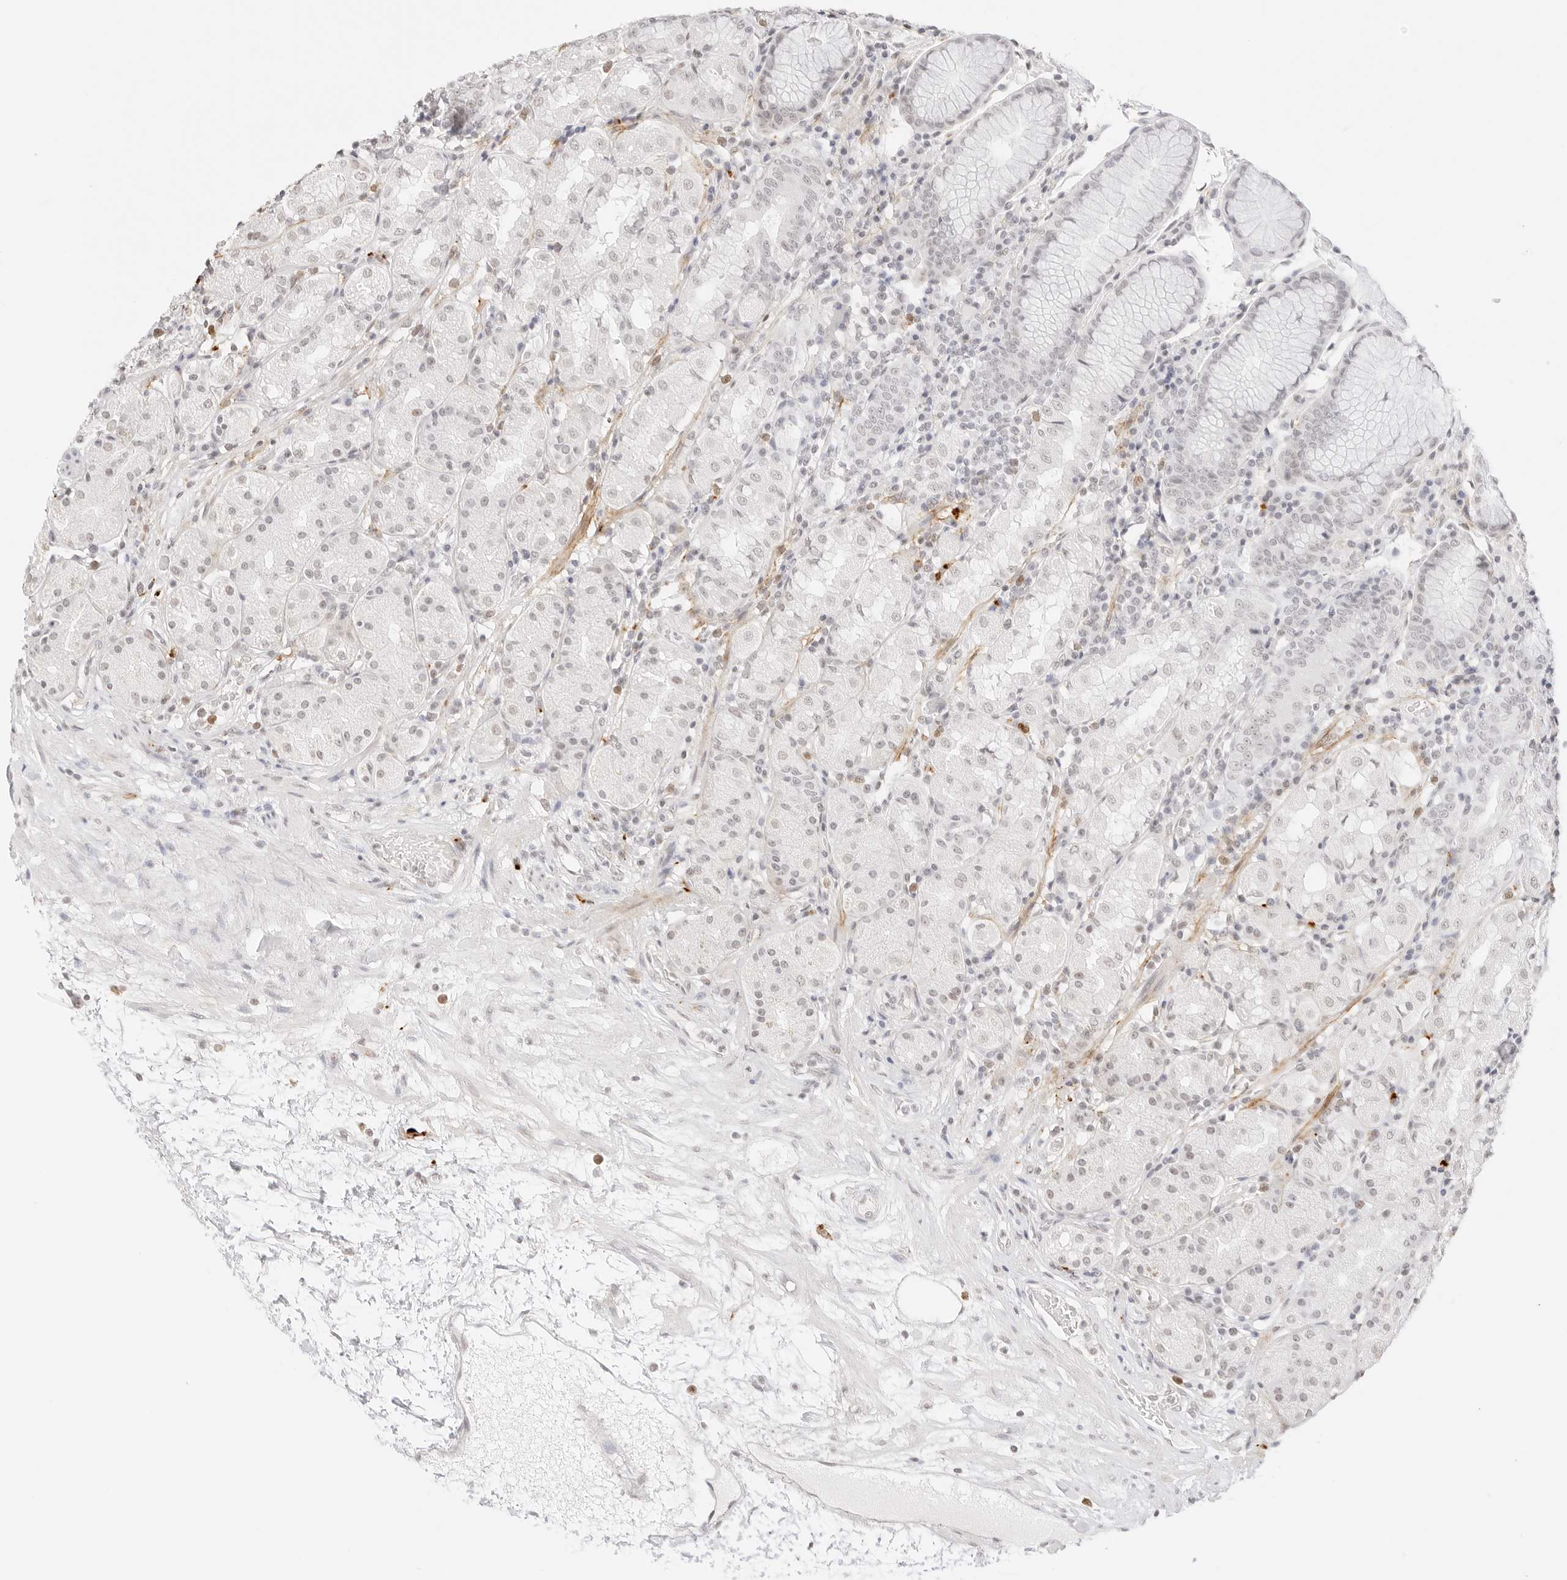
{"staining": {"intensity": "negative", "quantity": "none", "location": "none"}, "tissue": "stomach", "cell_type": "Glandular cells", "image_type": "normal", "snomed": [{"axis": "morphology", "description": "Normal tissue, NOS"}, {"axis": "topography", "description": "Stomach, lower"}], "caption": "A histopathology image of human stomach is negative for staining in glandular cells. (DAB IHC visualized using brightfield microscopy, high magnification).", "gene": "FBLN5", "patient": {"sex": "female", "age": 56}}